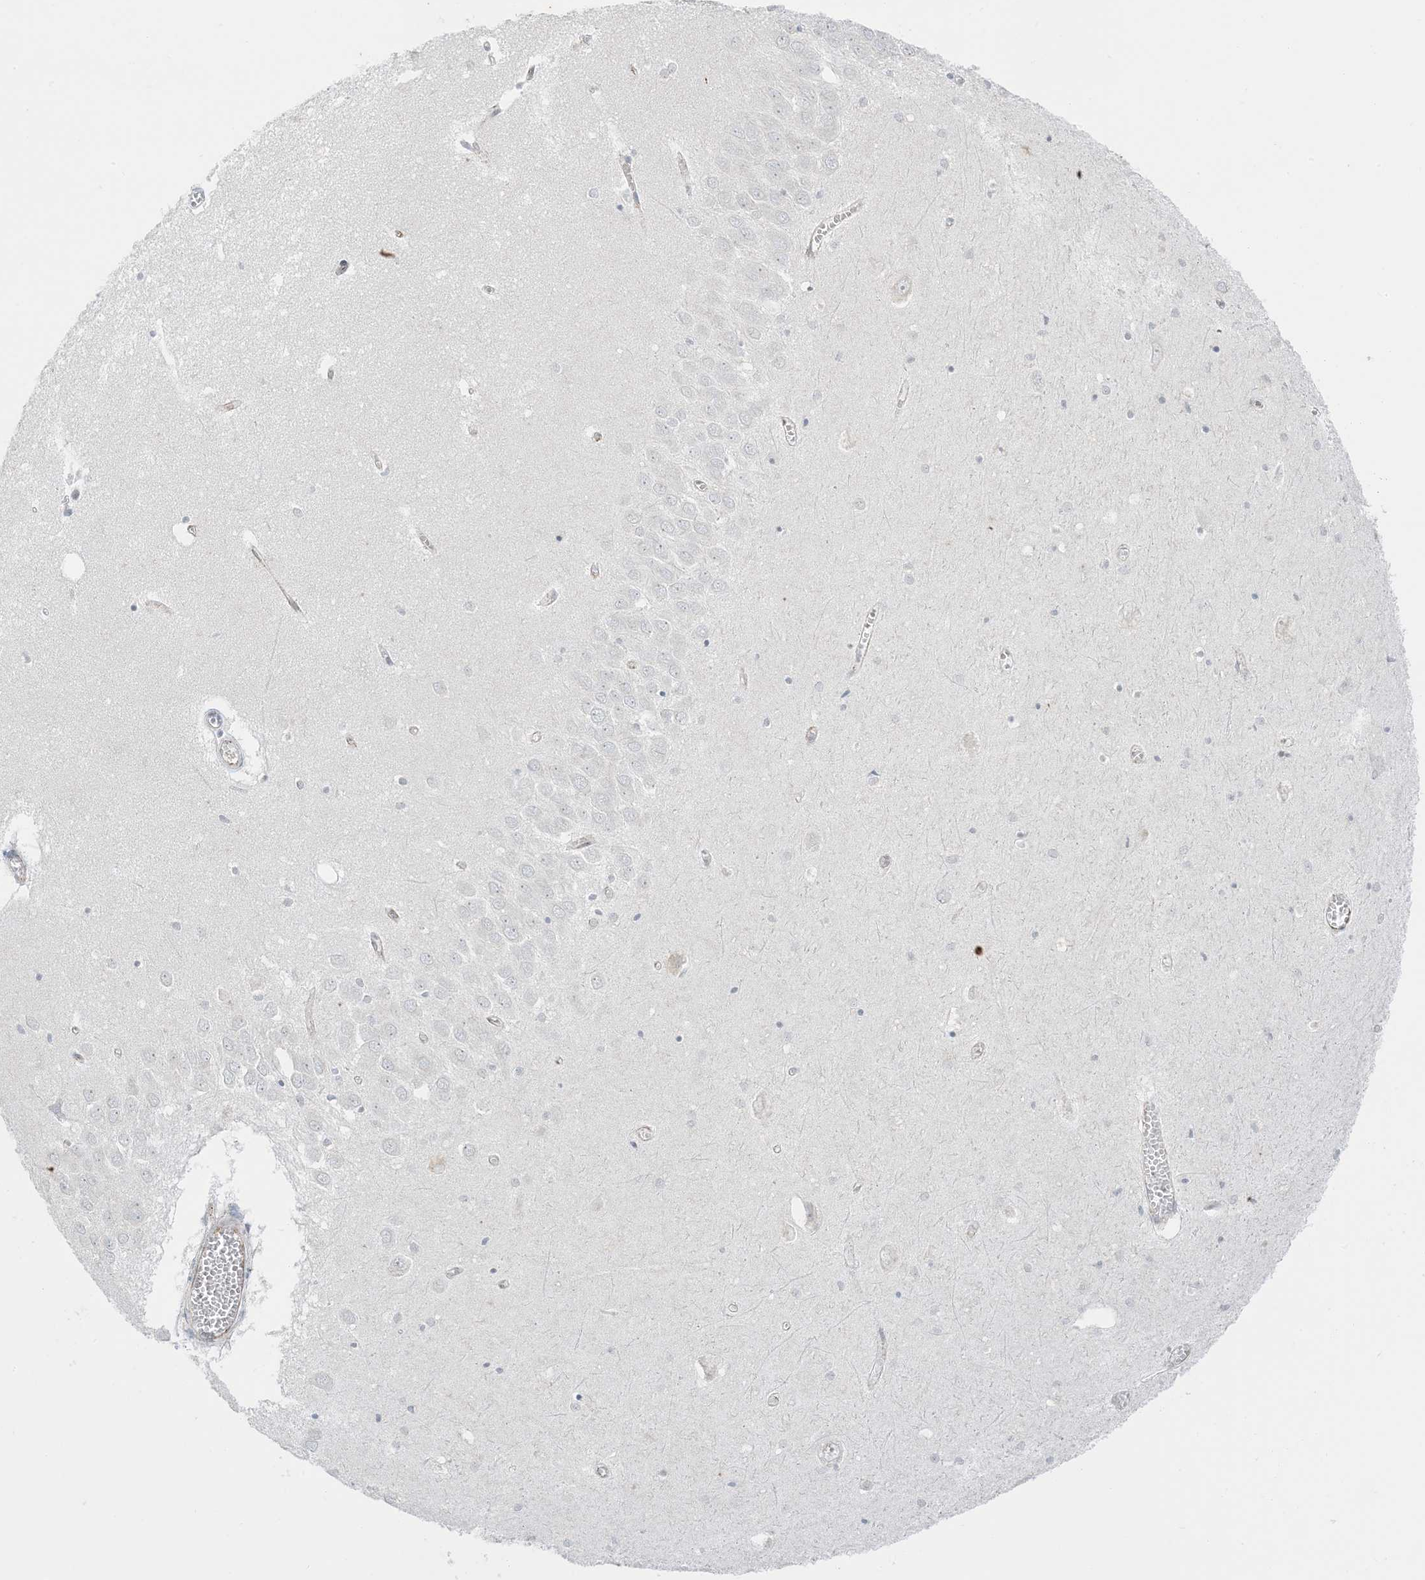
{"staining": {"intensity": "negative", "quantity": "none", "location": "none"}, "tissue": "hippocampus", "cell_type": "Glial cells", "image_type": "normal", "snomed": [{"axis": "morphology", "description": "Normal tissue, NOS"}, {"axis": "topography", "description": "Hippocampus"}], "caption": "An immunohistochemistry (IHC) micrograph of benign hippocampus is shown. There is no staining in glial cells of hippocampus.", "gene": "RAC1", "patient": {"sex": "male", "age": 70}}